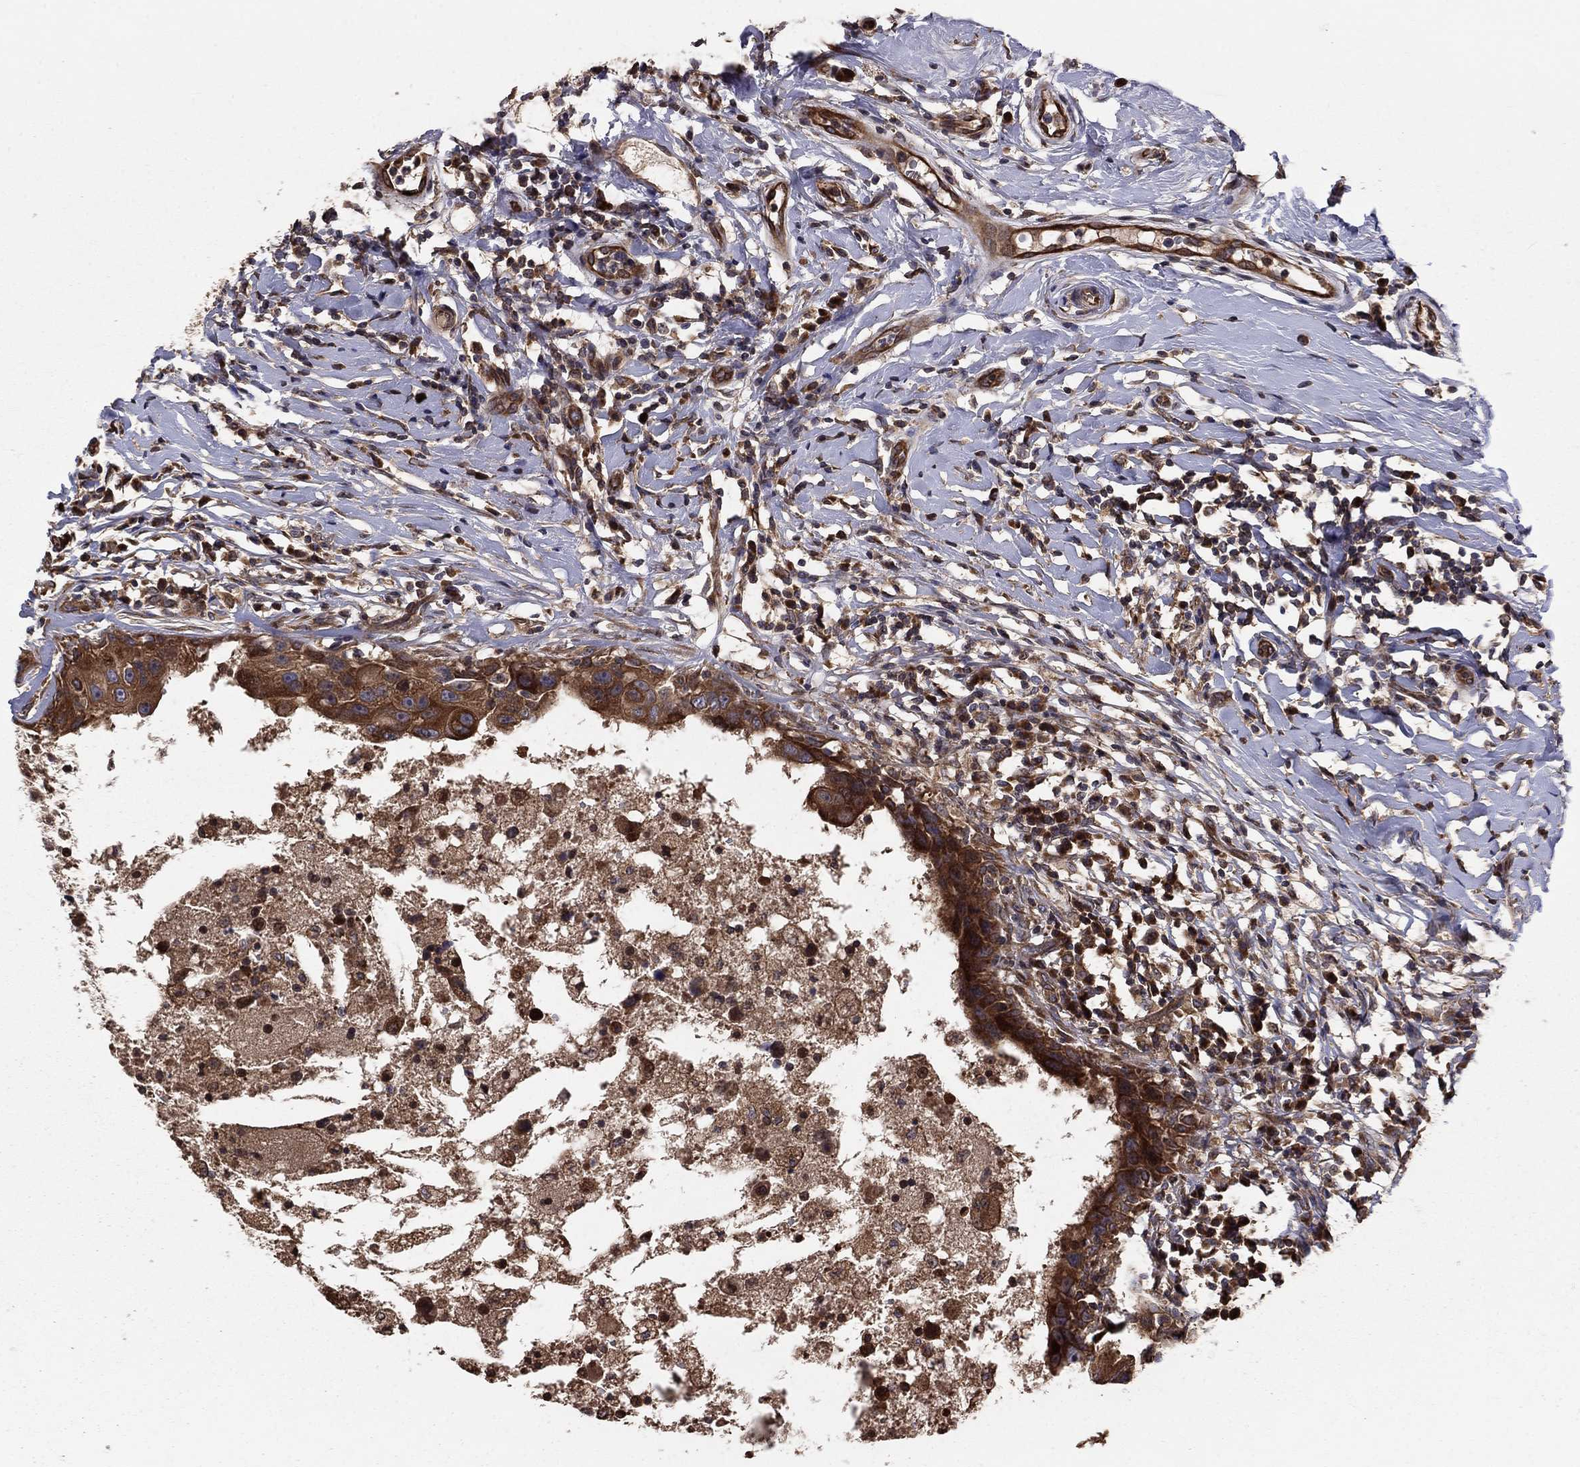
{"staining": {"intensity": "strong", "quantity": ">75%", "location": "cytoplasmic/membranous"}, "tissue": "breast cancer", "cell_type": "Tumor cells", "image_type": "cancer", "snomed": [{"axis": "morphology", "description": "Duct carcinoma"}, {"axis": "topography", "description": "Breast"}], "caption": "Breast cancer (infiltrating ductal carcinoma) was stained to show a protein in brown. There is high levels of strong cytoplasmic/membranous positivity in approximately >75% of tumor cells. The staining was performed using DAB, with brown indicating positive protein expression. Nuclei are stained blue with hematoxylin.", "gene": "BABAM2", "patient": {"sex": "female", "age": 27}}